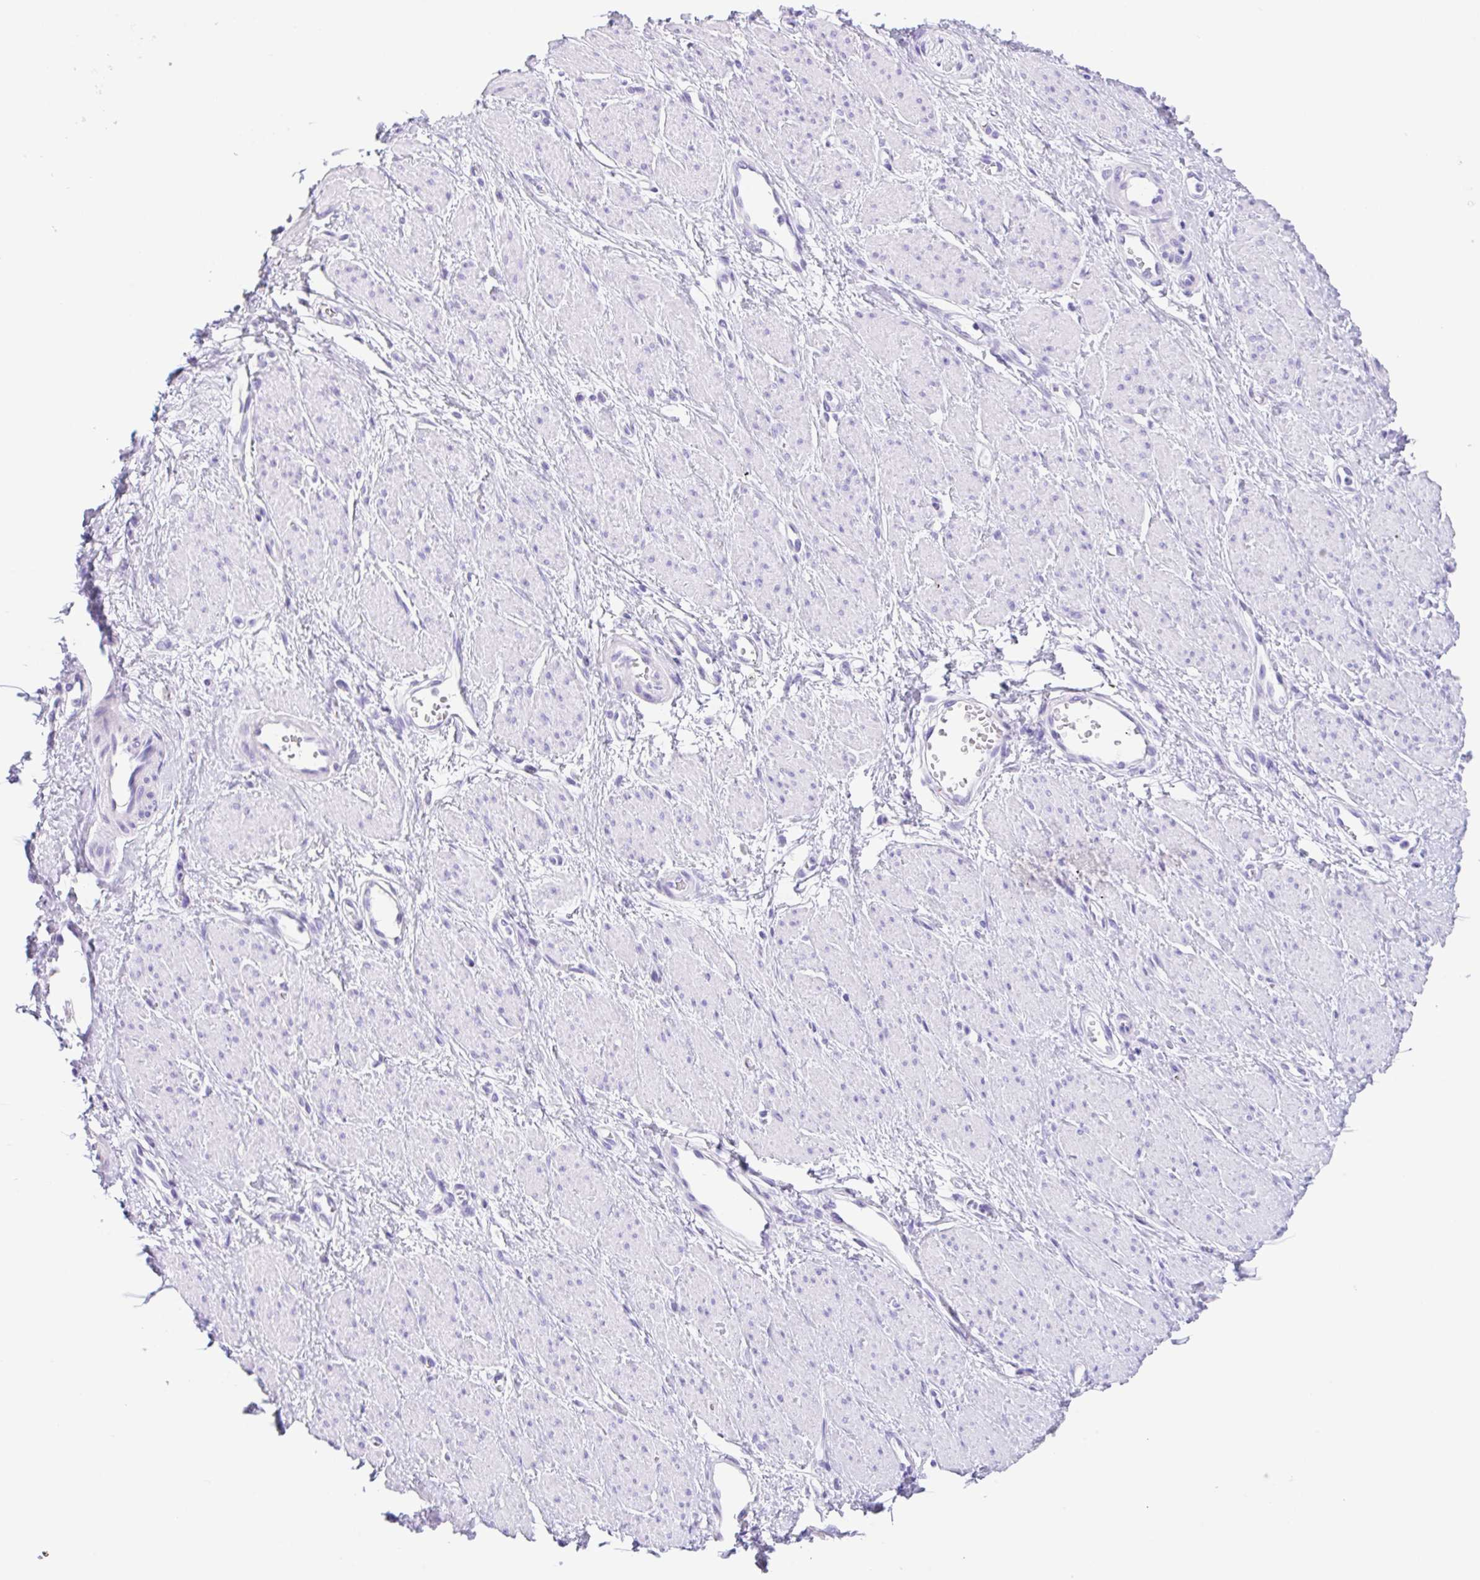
{"staining": {"intensity": "negative", "quantity": "none", "location": "none"}, "tissue": "smooth muscle", "cell_type": "Smooth muscle cells", "image_type": "normal", "snomed": [{"axis": "morphology", "description": "Normal tissue, NOS"}, {"axis": "topography", "description": "Smooth muscle"}, {"axis": "topography", "description": "Uterus"}], "caption": "Immunohistochemical staining of normal smooth muscle exhibits no significant staining in smooth muscle cells. (Stains: DAB immunohistochemistry (IHC) with hematoxylin counter stain, Microscopy: brightfield microscopy at high magnification).", "gene": "CPA1", "patient": {"sex": "female", "age": 39}}